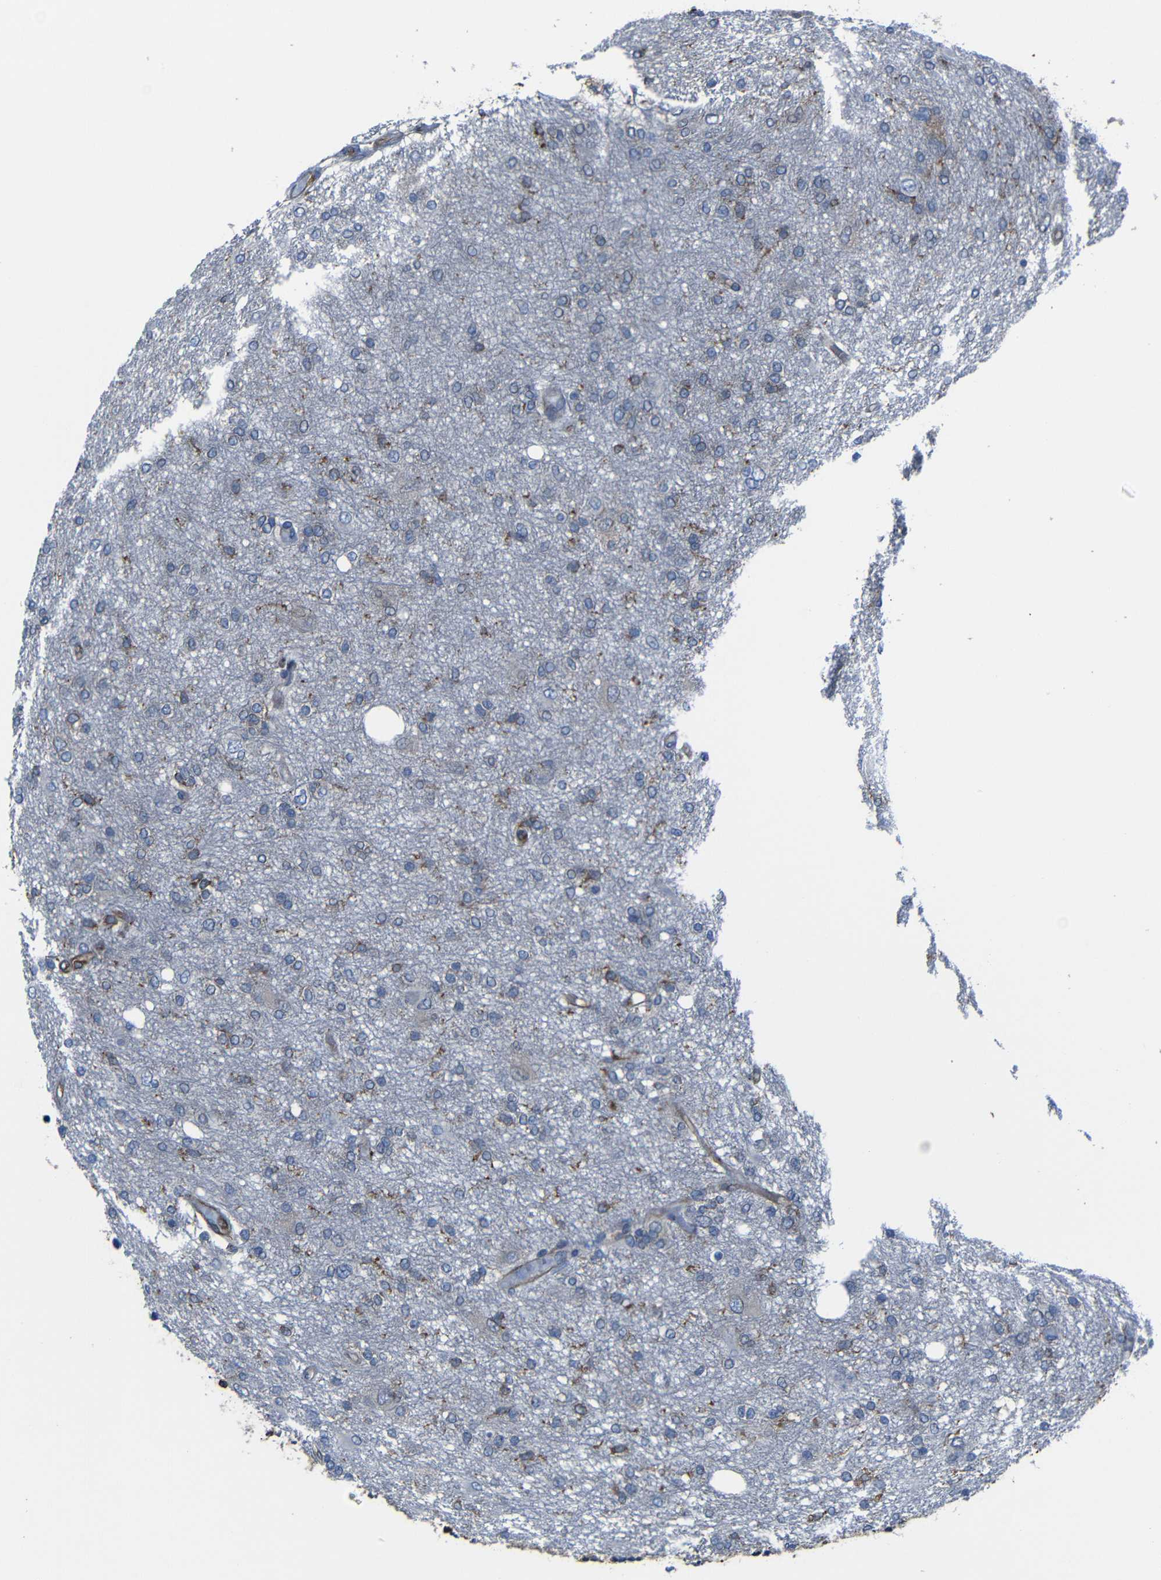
{"staining": {"intensity": "moderate", "quantity": "<25%", "location": "cytoplasmic/membranous"}, "tissue": "glioma", "cell_type": "Tumor cells", "image_type": "cancer", "snomed": [{"axis": "morphology", "description": "Glioma, malignant, High grade"}, {"axis": "topography", "description": "Brain"}], "caption": "Human glioma stained with a brown dye reveals moderate cytoplasmic/membranous positive positivity in approximately <25% of tumor cells.", "gene": "ARHGEF1", "patient": {"sex": "female", "age": 59}}